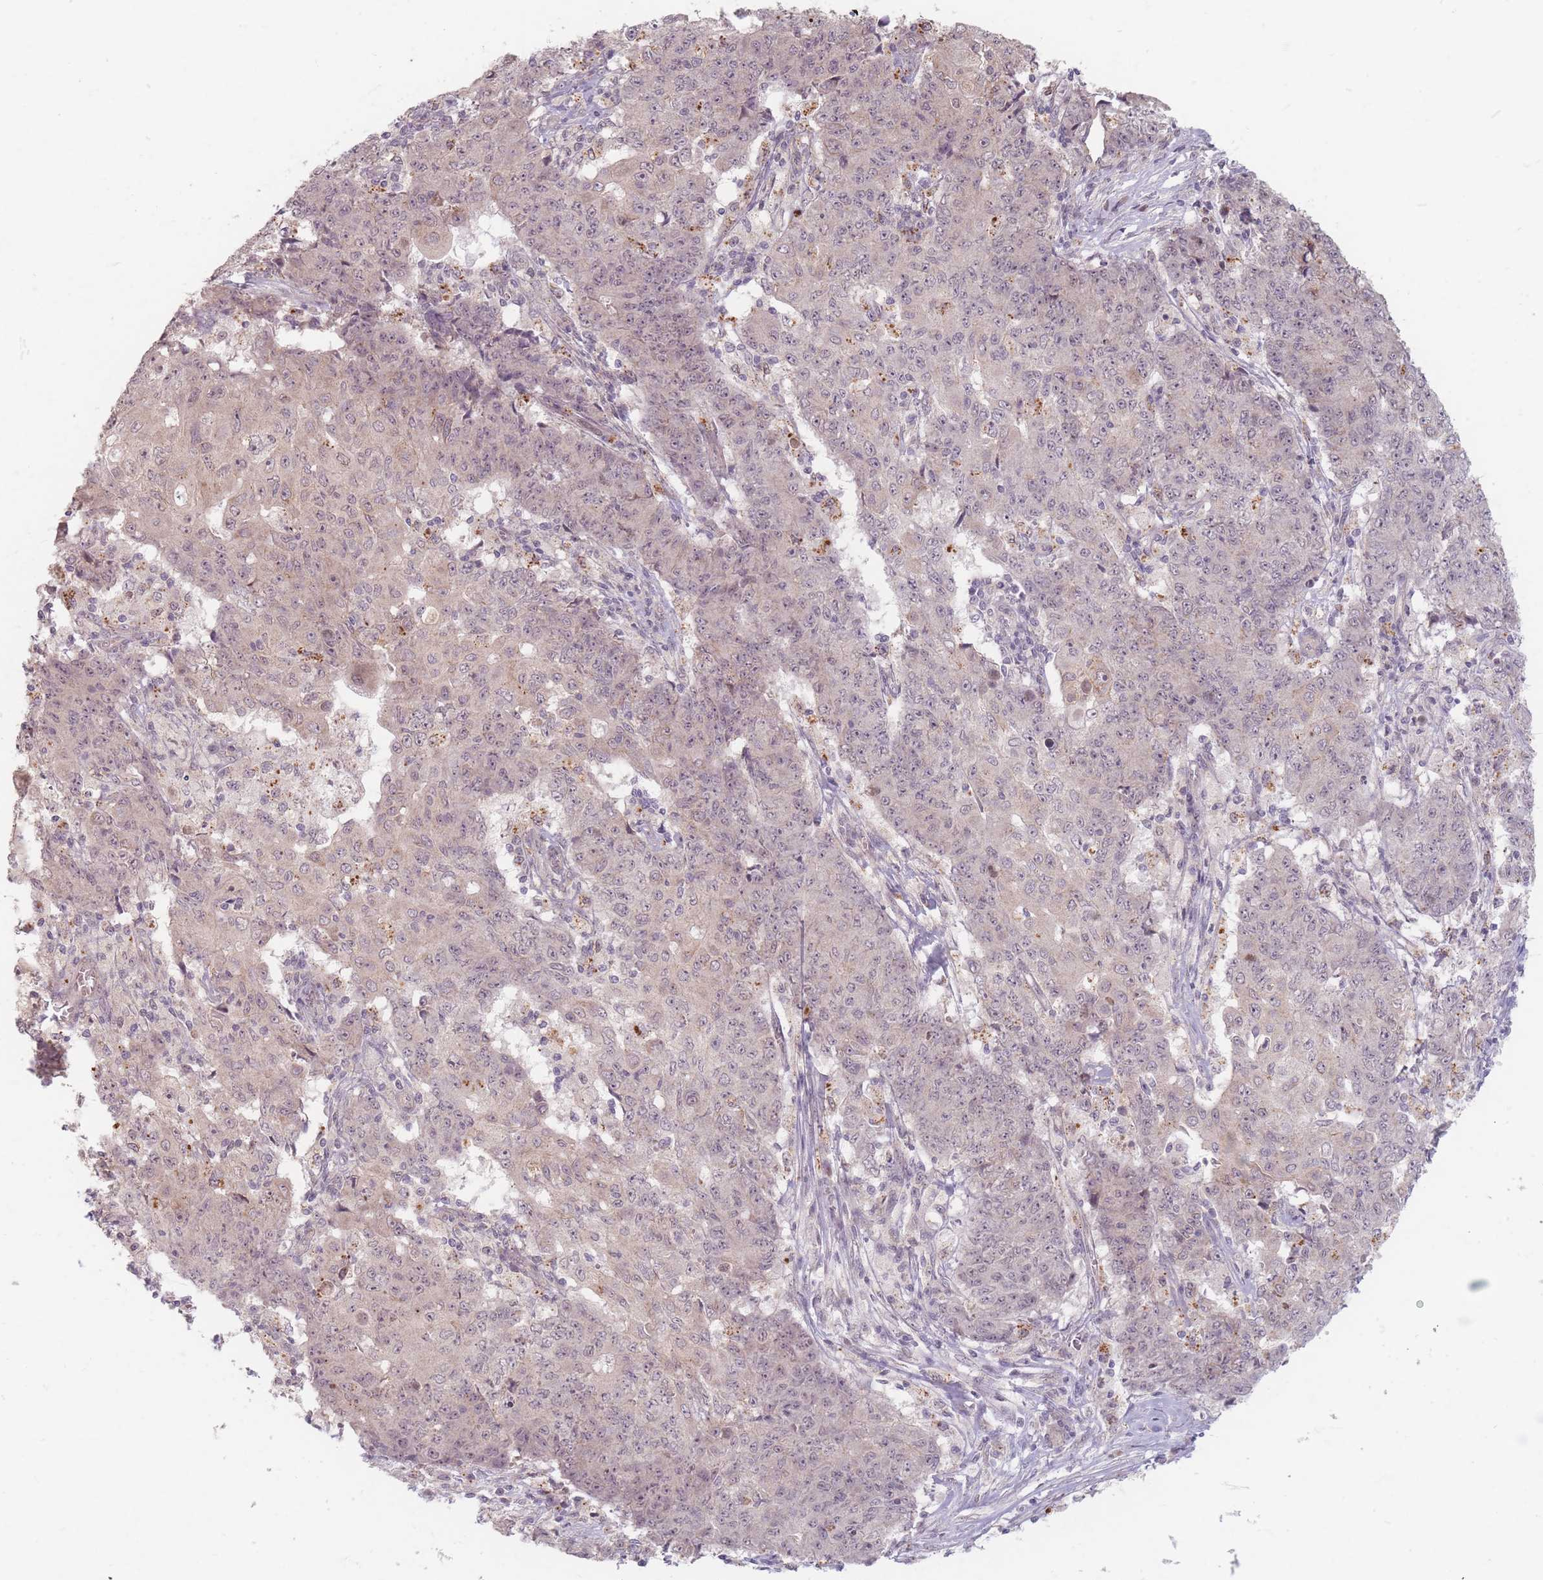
{"staining": {"intensity": "weak", "quantity": "25%-75%", "location": "cytoplasmic/membranous,nuclear"}, "tissue": "ovarian cancer", "cell_type": "Tumor cells", "image_type": "cancer", "snomed": [{"axis": "morphology", "description": "Carcinoma, endometroid"}, {"axis": "topography", "description": "Ovary"}], "caption": "IHC of human ovarian cancer (endometroid carcinoma) demonstrates low levels of weak cytoplasmic/membranous and nuclear positivity in about 25%-75% of tumor cells.", "gene": "GABRA6", "patient": {"sex": "female", "age": 42}}